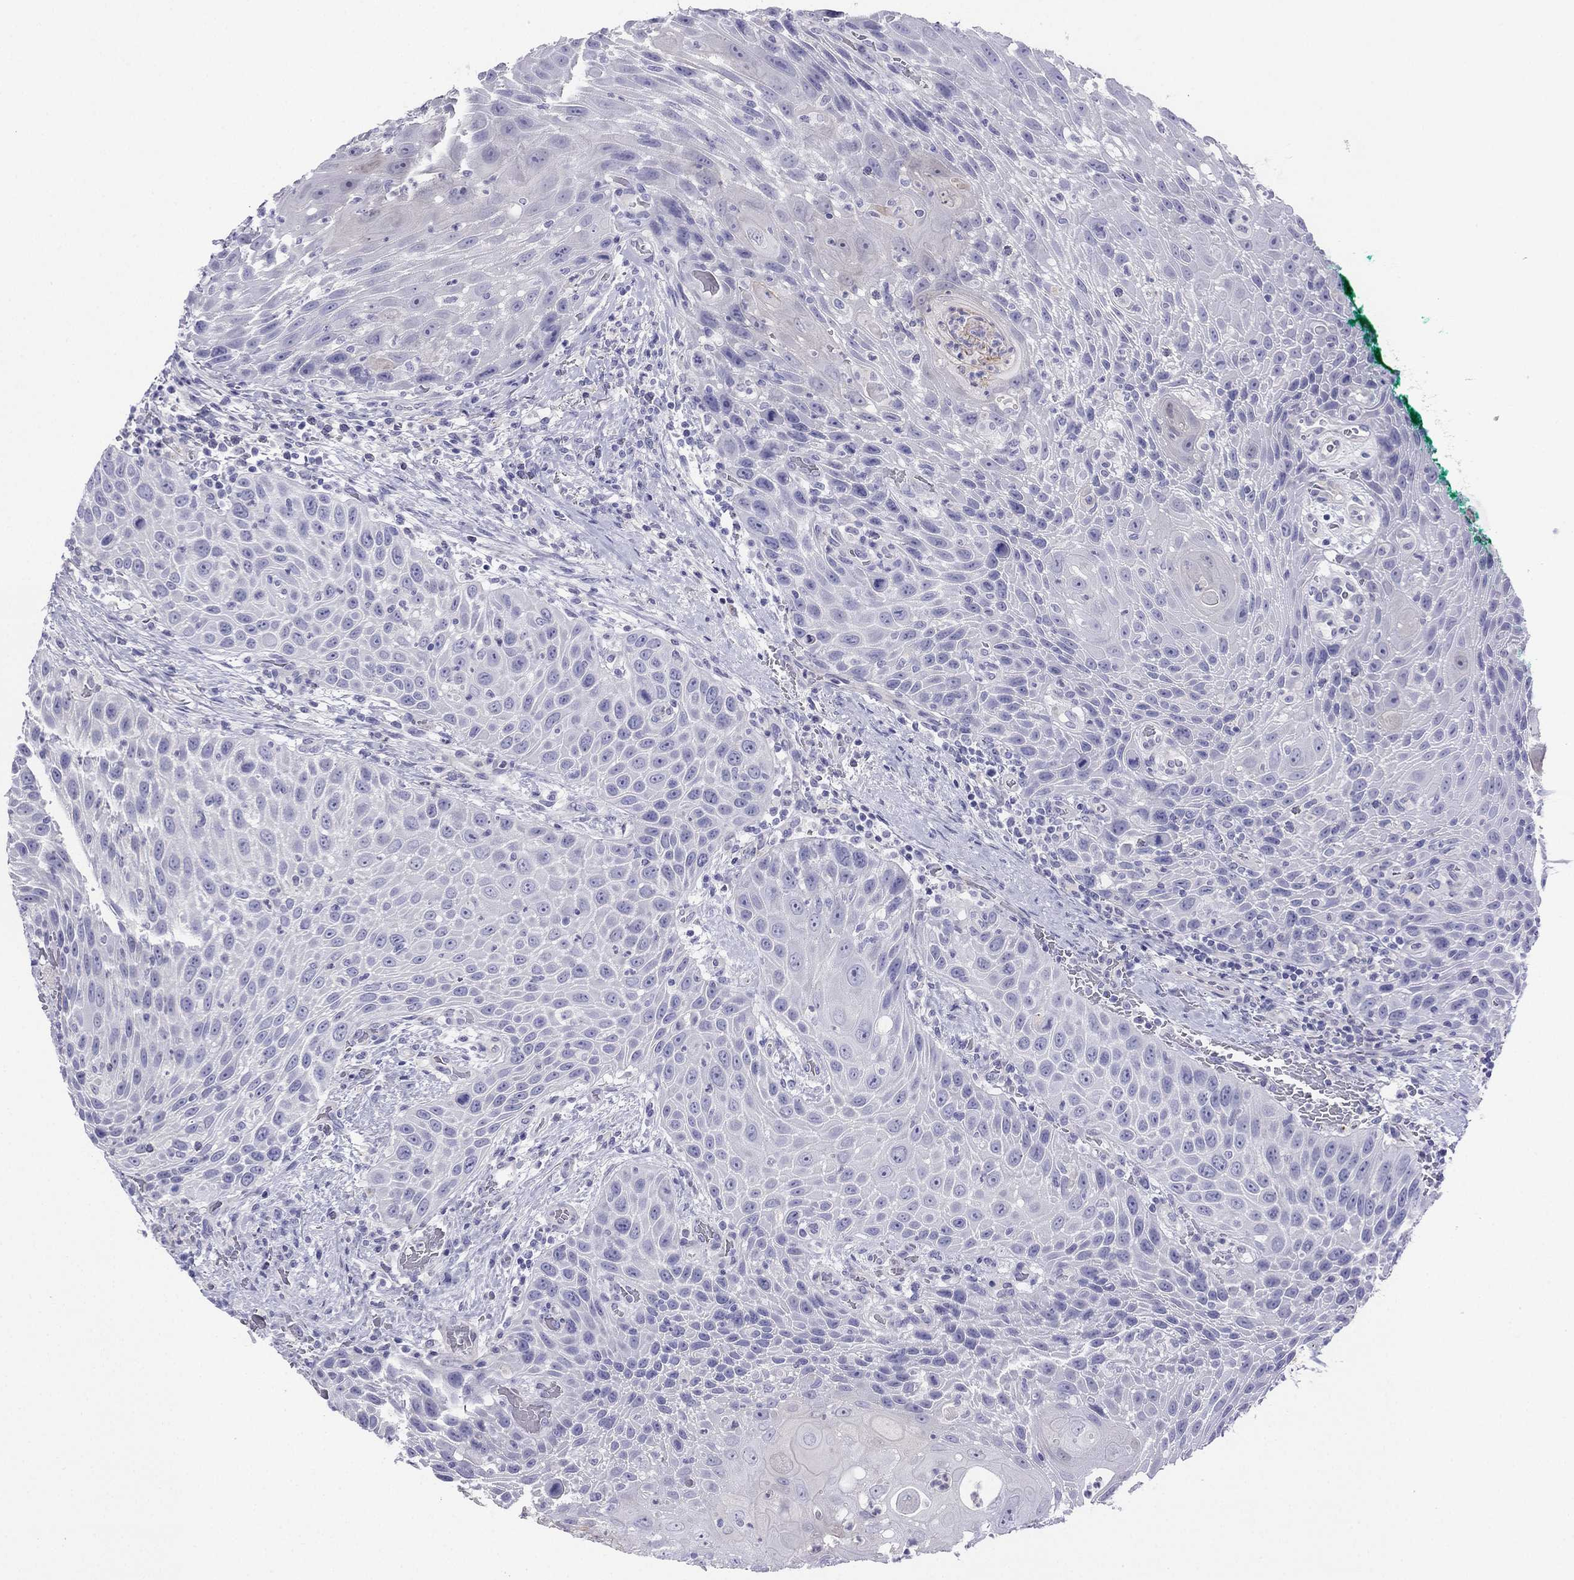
{"staining": {"intensity": "negative", "quantity": "none", "location": "none"}, "tissue": "head and neck cancer", "cell_type": "Tumor cells", "image_type": "cancer", "snomed": [{"axis": "morphology", "description": "Squamous cell carcinoma, NOS"}, {"axis": "topography", "description": "Head-Neck"}], "caption": "Tumor cells are negative for protein expression in human head and neck cancer.", "gene": "ALOXE3", "patient": {"sex": "male", "age": 69}}